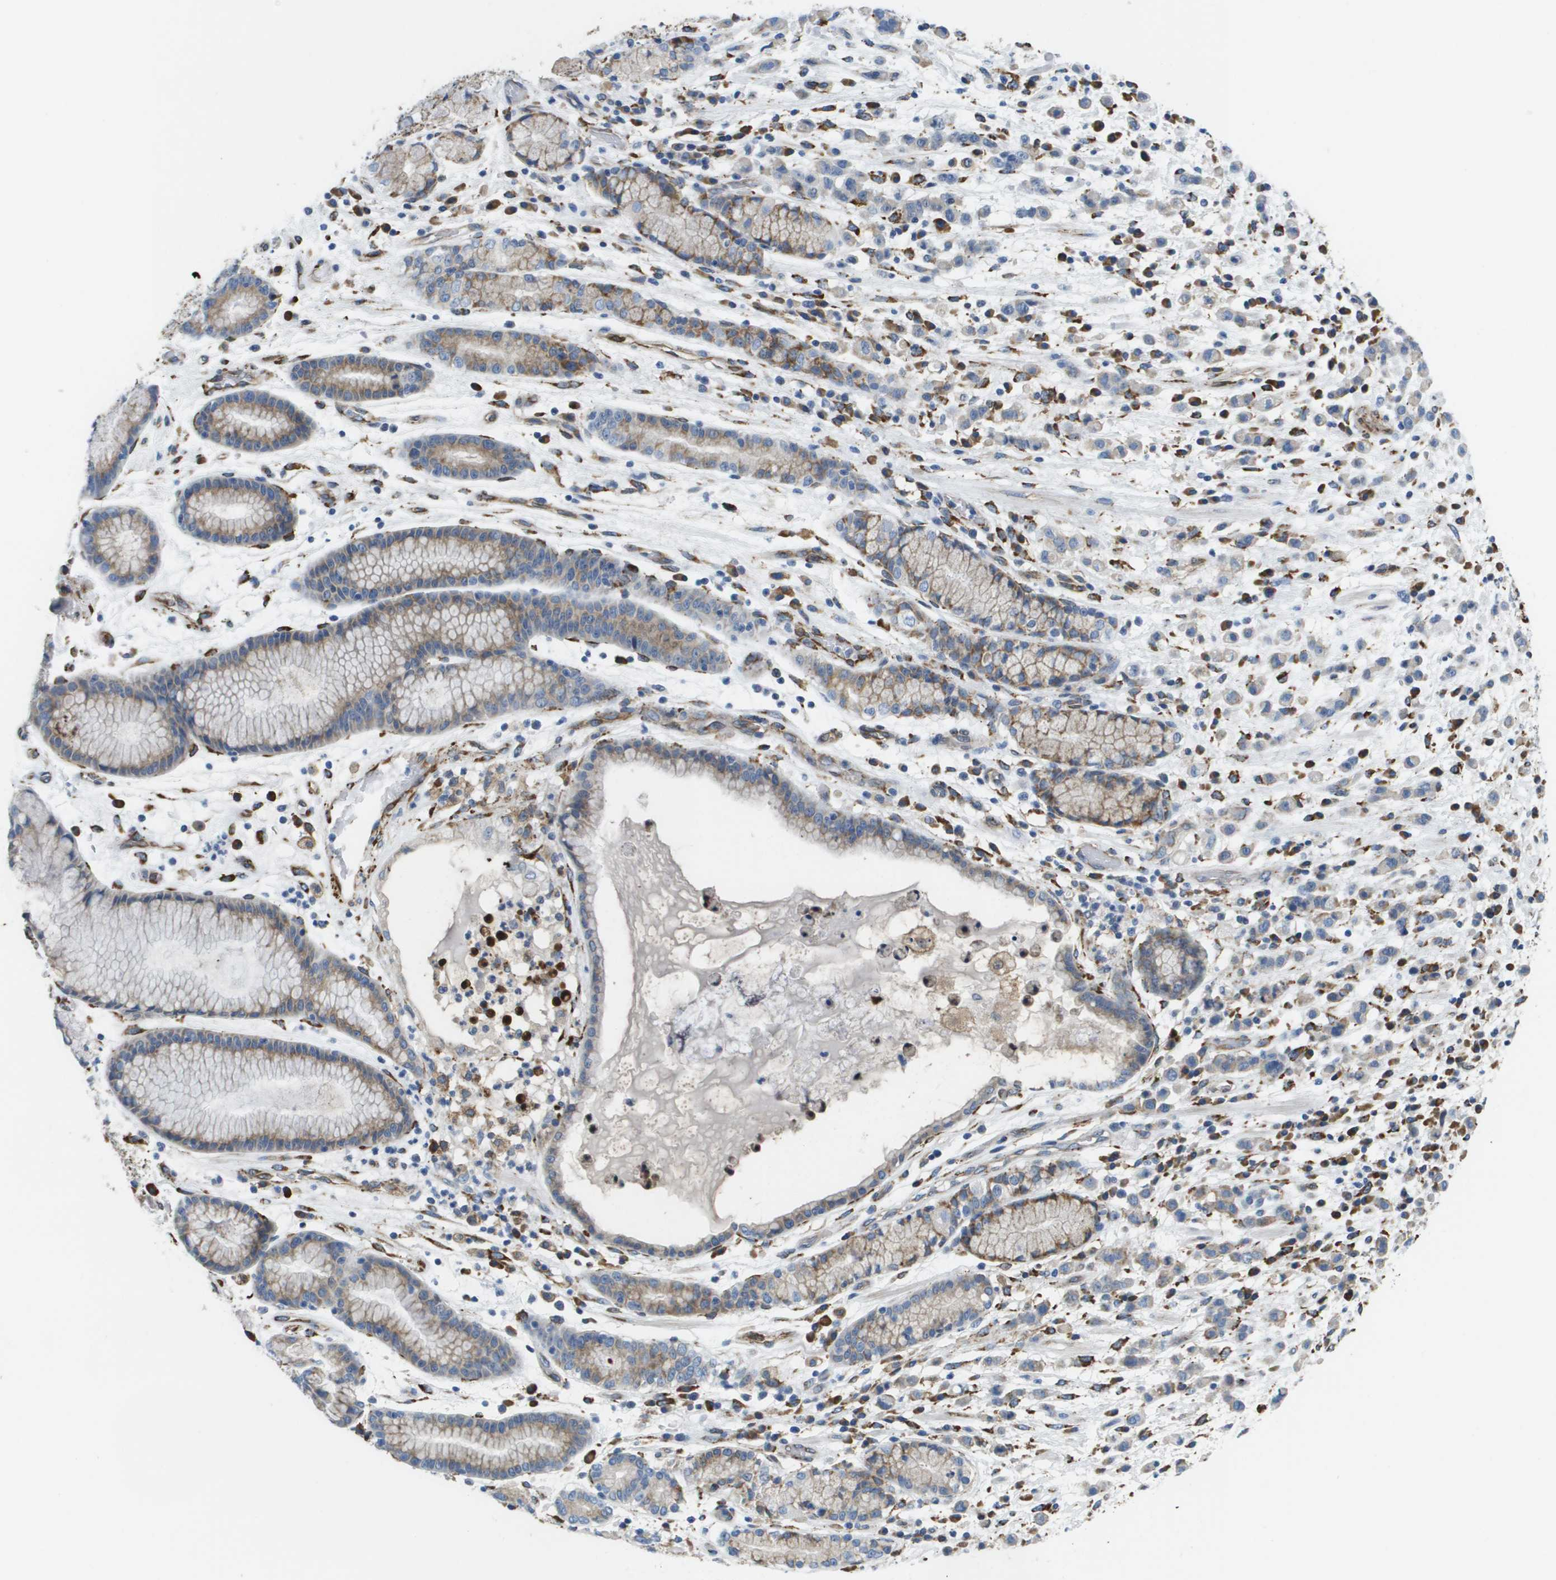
{"staining": {"intensity": "weak", "quantity": "25%-75%", "location": "cytoplasmic/membranous"}, "tissue": "stomach cancer", "cell_type": "Tumor cells", "image_type": "cancer", "snomed": [{"axis": "morphology", "description": "Adenocarcinoma, NOS"}, {"axis": "topography", "description": "Stomach, lower"}], "caption": "Stomach cancer stained with DAB (3,3'-diaminobenzidine) immunohistochemistry (IHC) shows low levels of weak cytoplasmic/membranous expression in about 25%-75% of tumor cells.", "gene": "ST3GAL2", "patient": {"sex": "male", "age": 88}}